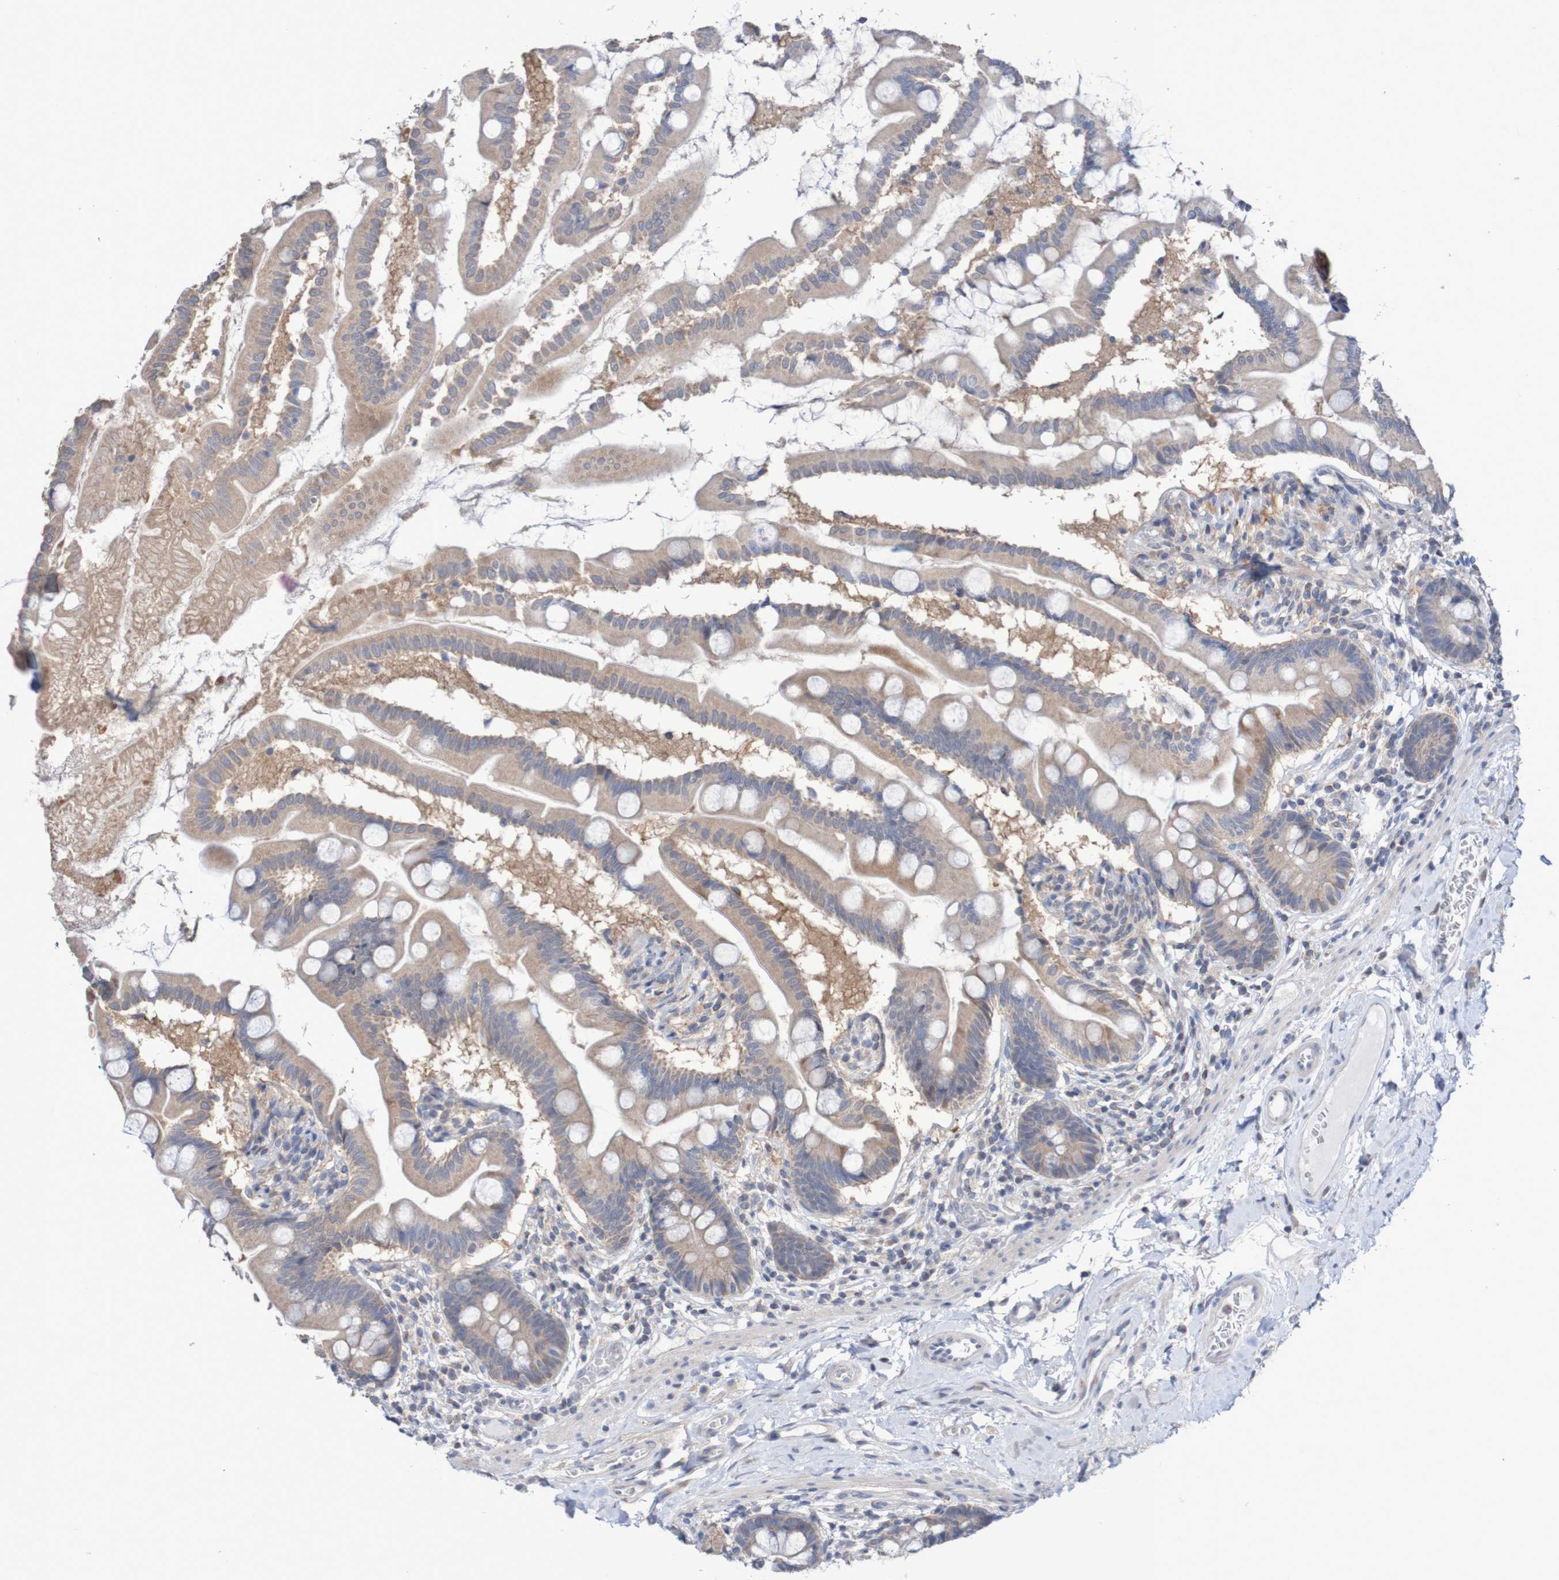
{"staining": {"intensity": "moderate", "quantity": ">75%", "location": "cytoplasmic/membranous"}, "tissue": "small intestine", "cell_type": "Glandular cells", "image_type": "normal", "snomed": [{"axis": "morphology", "description": "Normal tissue, NOS"}, {"axis": "topography", "description": "Small intestine"}], "caption": "Protein staining of benign small intestine demonstrates moderate cytoplasmic/membranous positivity in approximately >75% of glandular cells.", "gene": "C3orf18", "patient": {"sex": "female", "age": 56}}